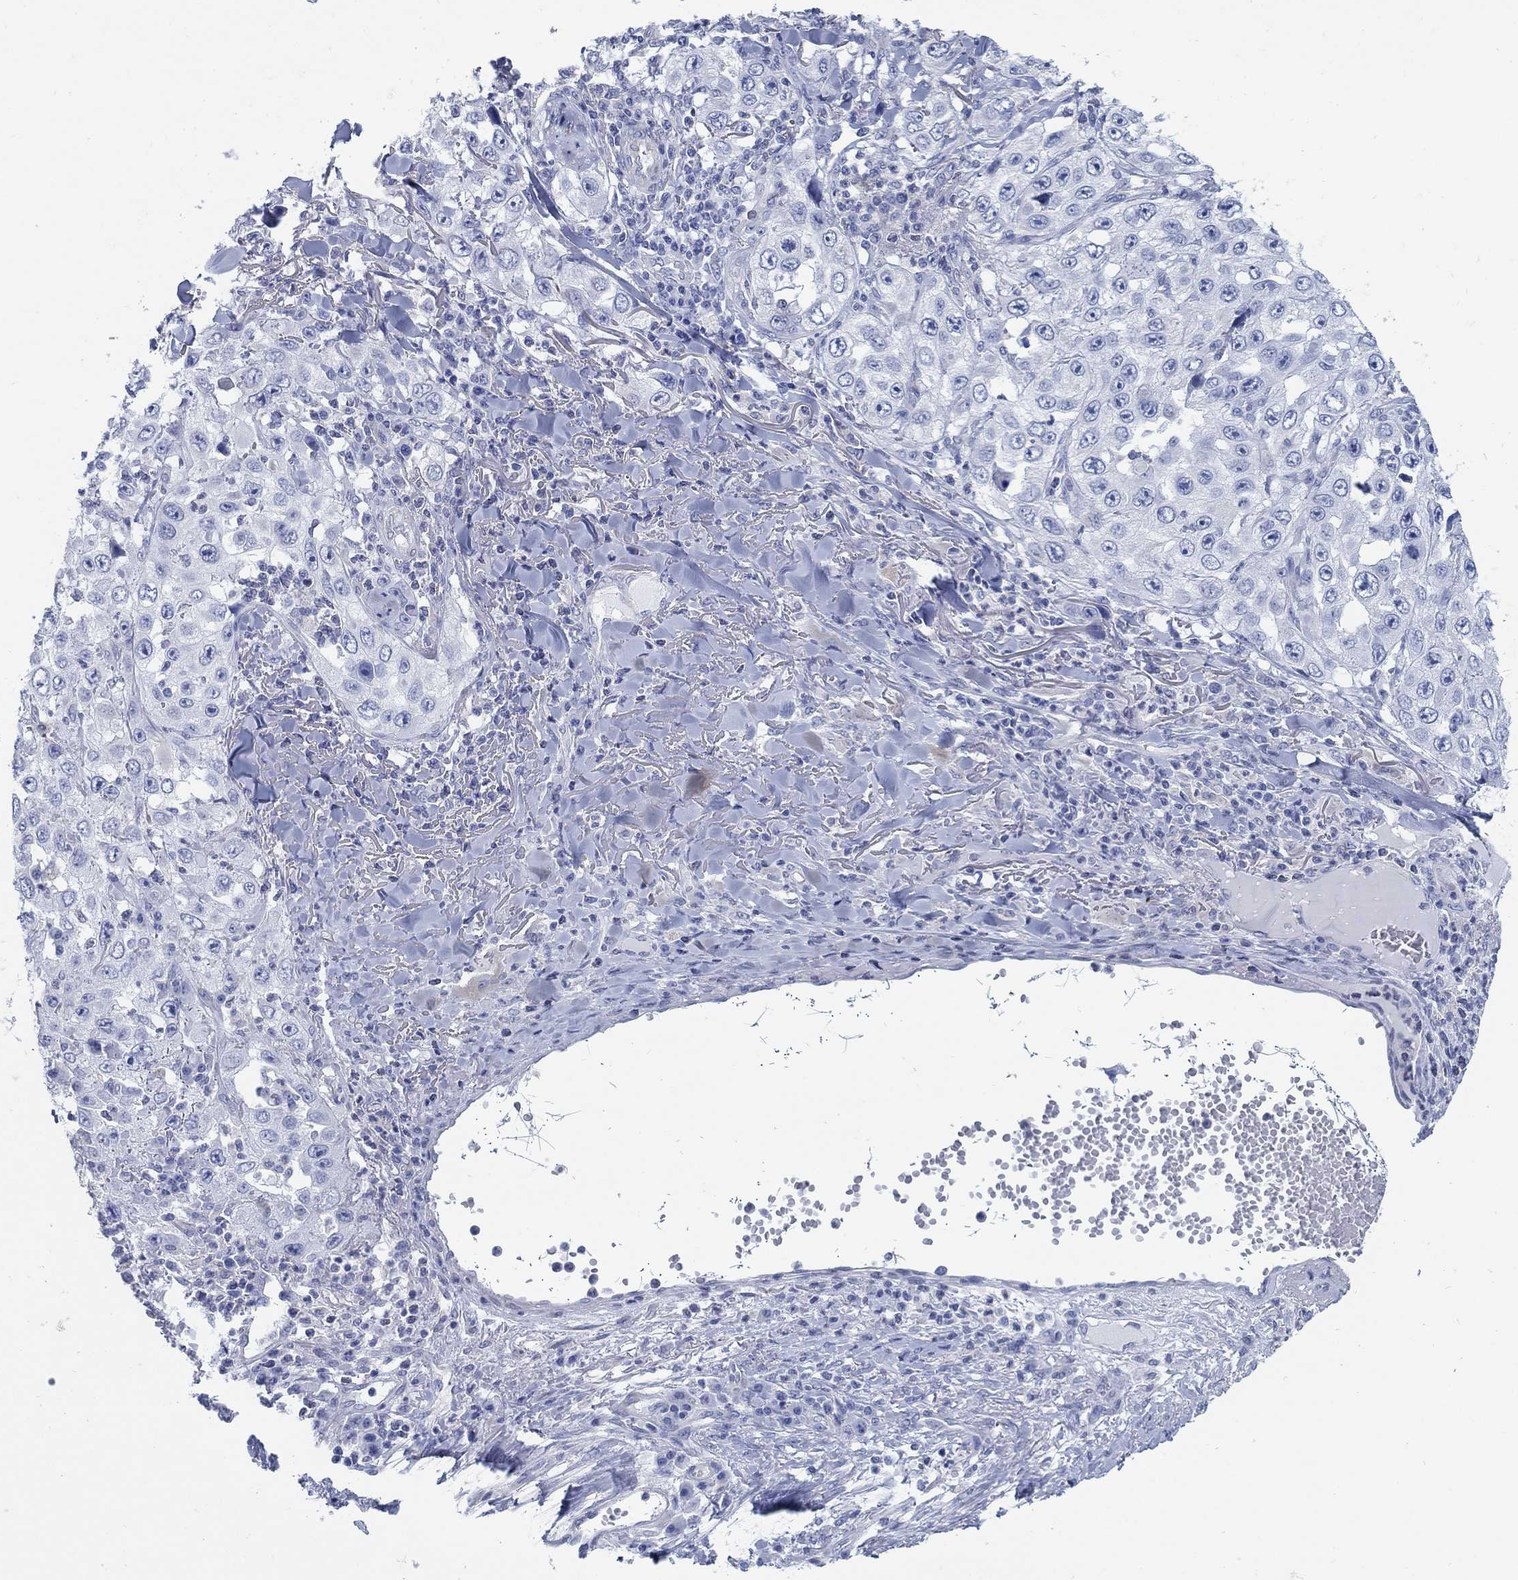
{"staining": {"intensity": "negative", "quantity": "none", "location": "none"}, "tissue": "skin cancer", "cell_type": "Tumor cells", "image_type": "cancer", "snomed": [{"axis": "morphology", "description": "Squamous cell carcinoma, NOS"}, {"axis": "topography", "description": "Skin"}], "caption": "Immunohistochemistry (IHC) photomicrograph of human skin cancer (squamous cell carcinoma) stained for a protein (brown), which demonstrates no positivity in tumor cells. Brightfield microscopy of immunohistochemistry stained with DAB (3,3'-diaminobenzidine) (brown) and hematoxylin (blue), captured at high magnification.", "gene": "SCCPDH", "patient": {"sex": "male", "age": 82}}